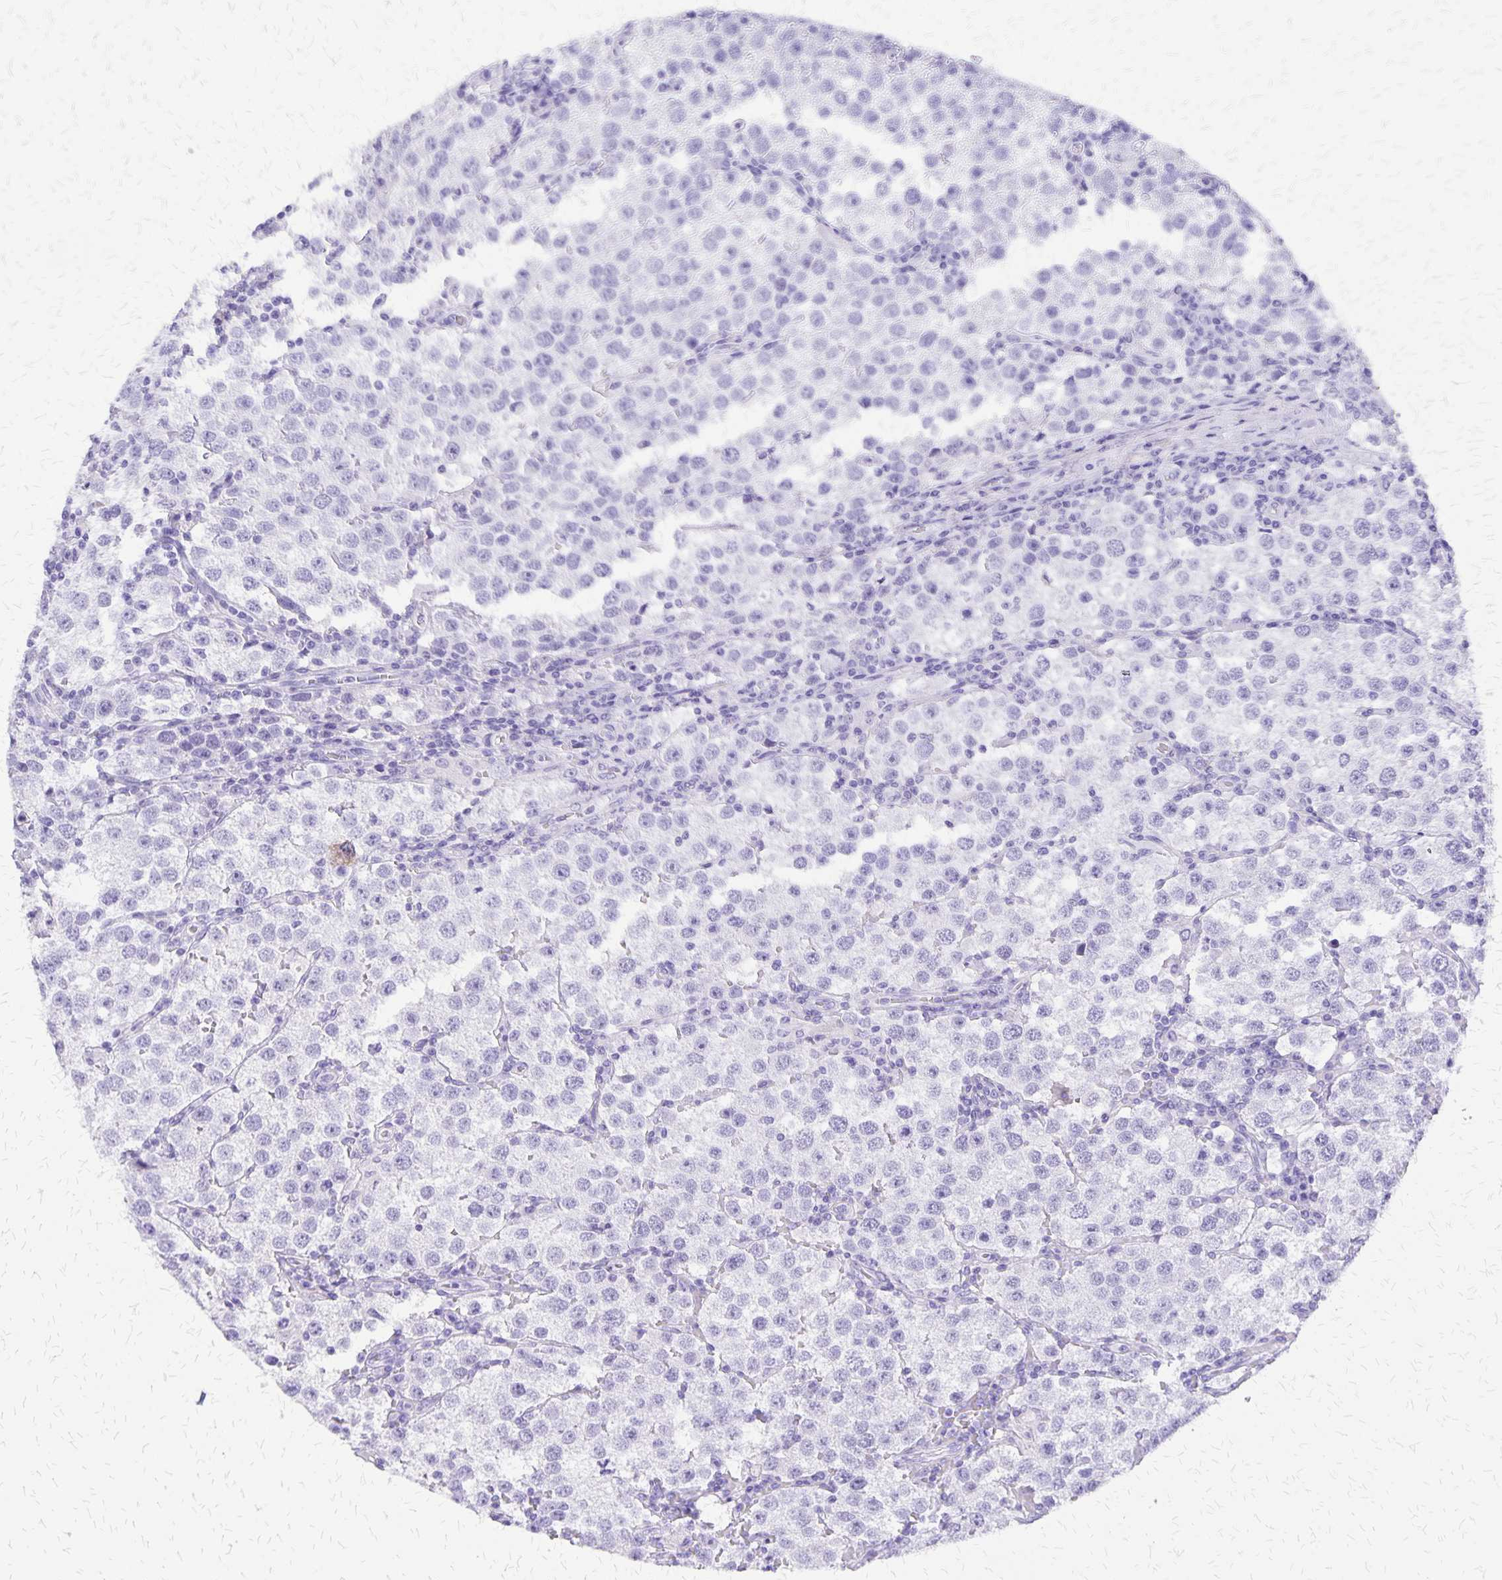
{"staining": {"intensity": "negative", "quantity": "none", "location": "none"}, "tissue": "testis cancer", "cell_type": "Tumor cells", "image_type": "cancer", "snomed": [{"axis": "morphology", "description": "Seminoma, NOS"}, {"axis": "topography", "description": "Testis"}], "caption": "High magnification brightfield microscopy of seminoma (testis) stained with DAB (brown) and counterstained with hematoxylin (blue): tumor cells show no significant positivity. (Immunohistochemistry (ihc), brightfield microscopy, high magnification).", "gene": "SLC13A2", "patient": {"sex": "male", "age": 37}}